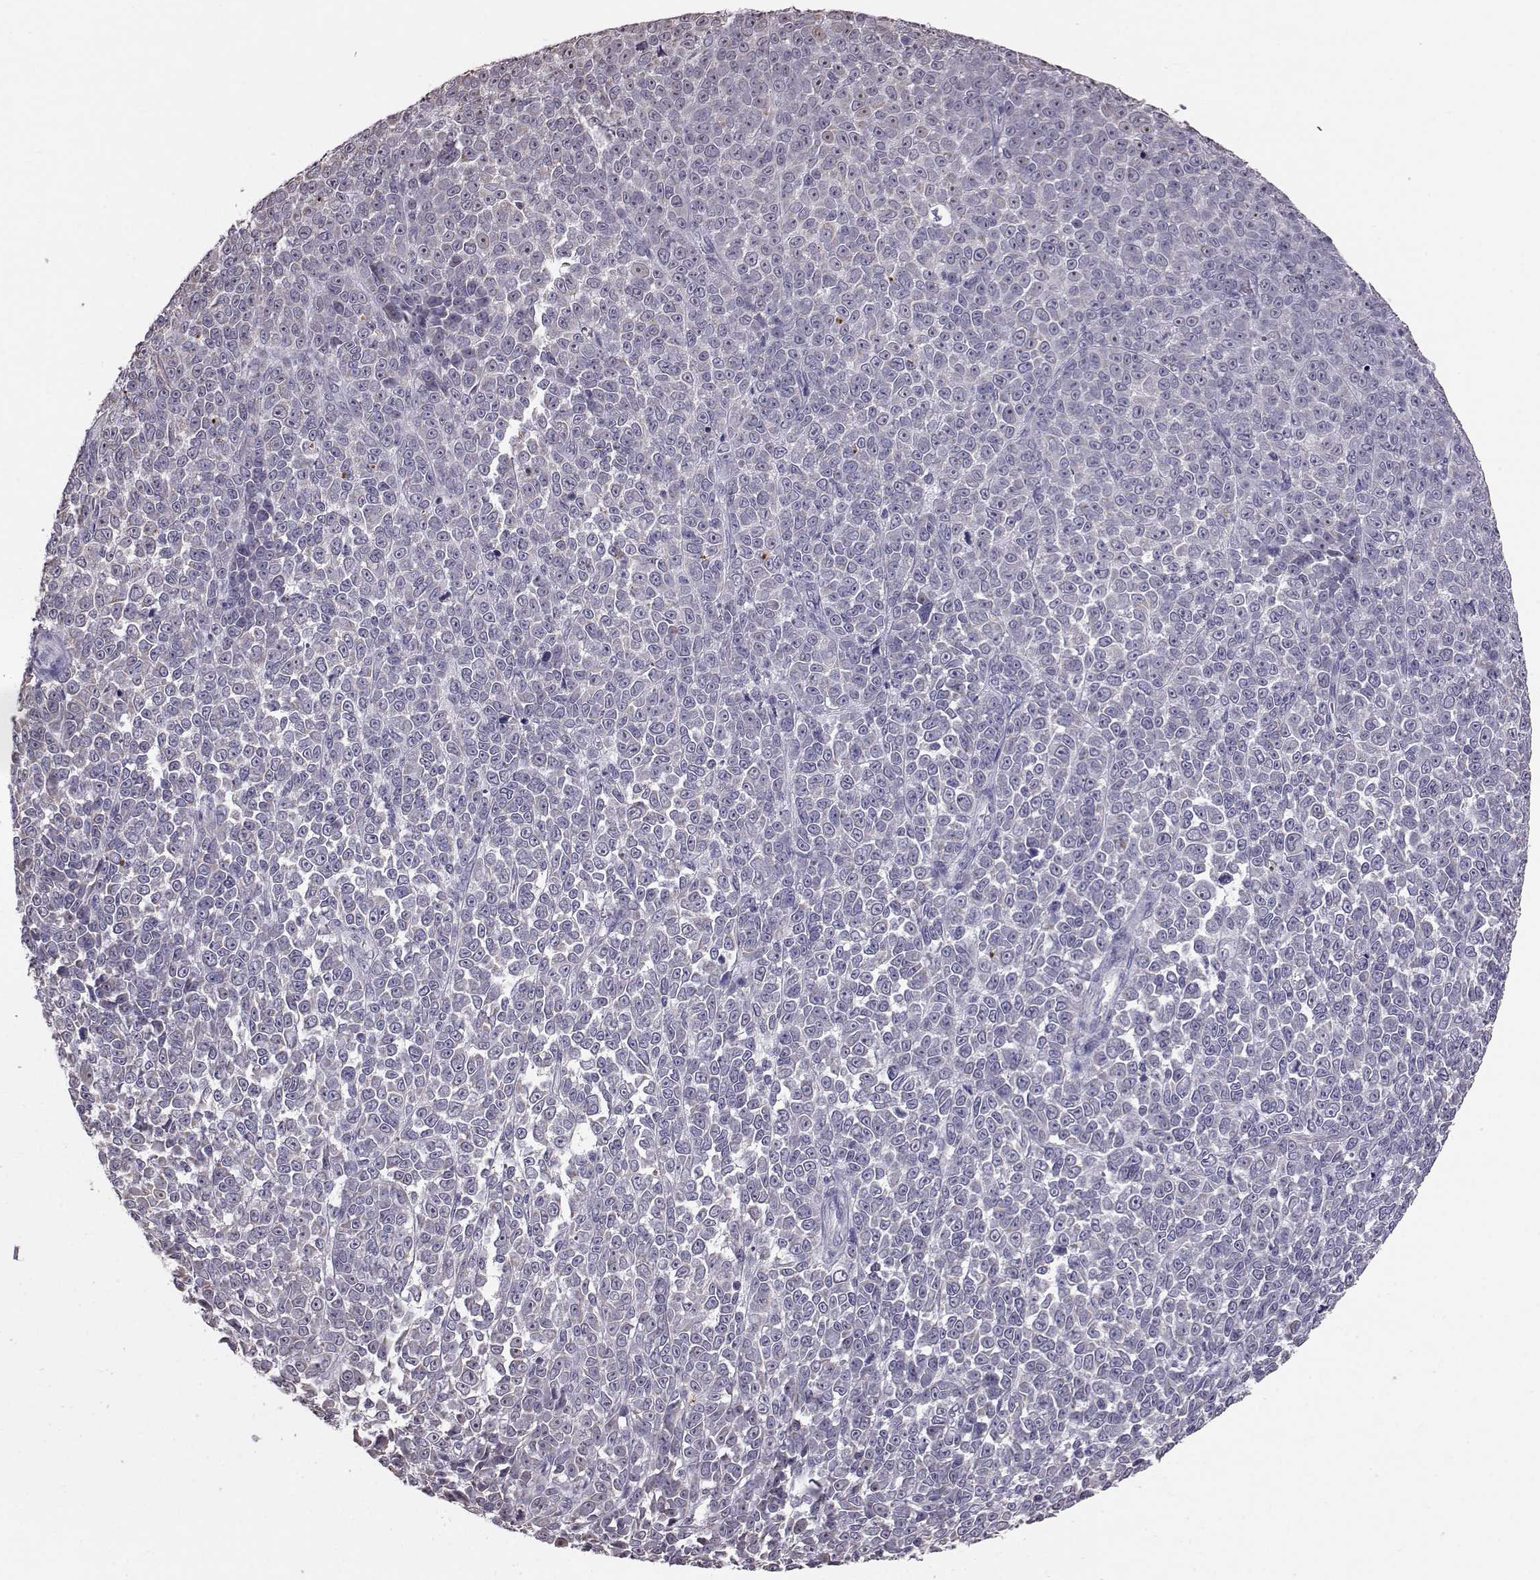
{"staining": {"intensity": "negative", "quantity": "none", "location": "none"}, "tissue": "melanoma", "cell_type": "Tumor cells", "image_type": "cancer", "snomed": [{"axis": "morphology", "description": "Malignant melanoma, NOS"}, {"axis": "topography", "description": "Skin"}], "caption": "Tumor cells show no significant expression in melanoma.", "gene": "ALDH3A1", "patient": {"sex": "female", "age": 95}}